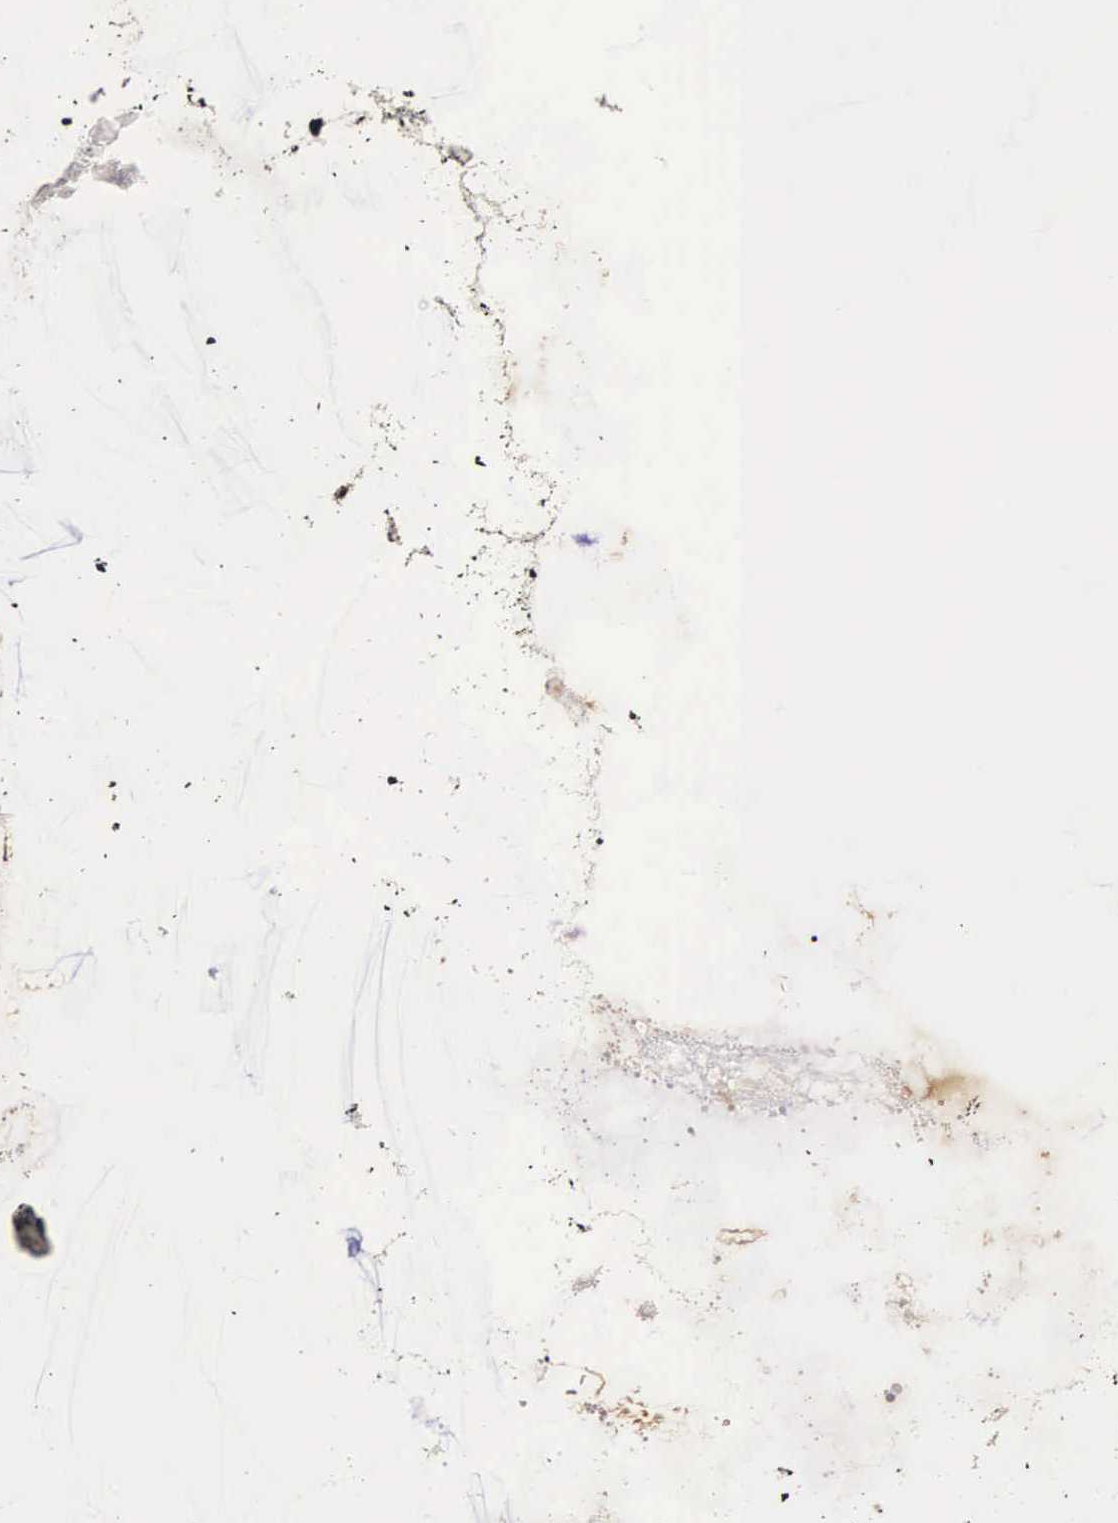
{"staining": {"intensity": "negative", "quantity": "none", "location": "none"}, "tissue": "ovarian cancer", "cell_type": "Tumor cells", "image_type": "cancer", "snomed": [{"axis": "morphology", "description": "Cystadenocarcinoma, mucinous, NOS"}, {"axis": "topography", "description": "Ovary"}], "caption": "Human mucinous cystadenocarcinoma (ovarian) stained for a protein using immunohistochemistry (IHC) displays no positivity in tumor cells.", "gene": "CTSB", "patient": {"sex": "female", "age": 41}}